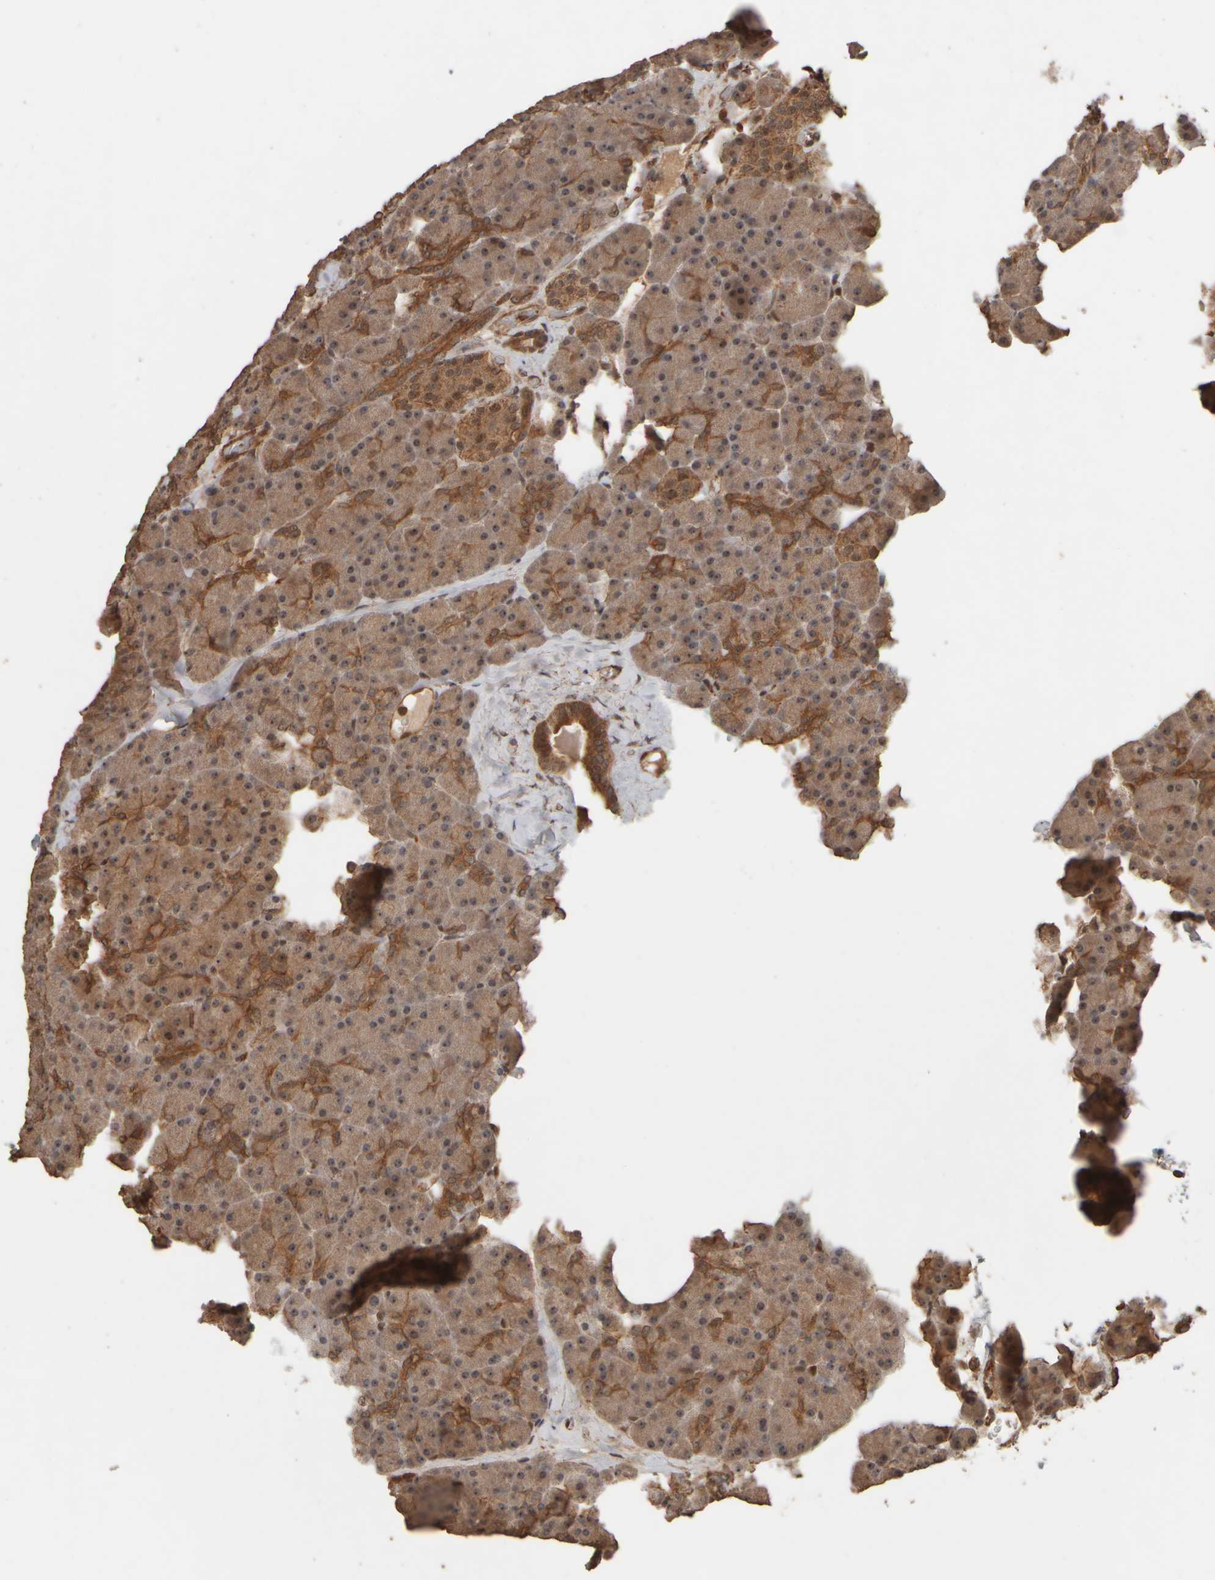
{"staining": {"intensity": "moderate", "quantity": ">75%", "location": "cytoplasmic/membranous,nuclear"}, "tissue": "pancreas", "cell_type": "Exocrine glandular cells", "image_type": "normal", "snomed": [{"axis": "morphology", "description": "Normal tissue, NOS"}, {"axis": "morphology", "description": "Carcinoid, malignant, NOS"}, {"axis": "topography", "description": "Pancreas"}], "caption": "Immunohistochemical staining of benign human pancreas exhibits >75% levels of moderate cytoplasmic/membranous,nuclear protein staining in about >75% of exocrine glandular cells. The staining is performed using DAB (3,3'-diaminobenzidine) brown chromogen to label protein expression. The nuclei are counter-stained blue using hematoxylin.", "gene": "SPHK1", "patient": {"sex": "female", "age": 35}}